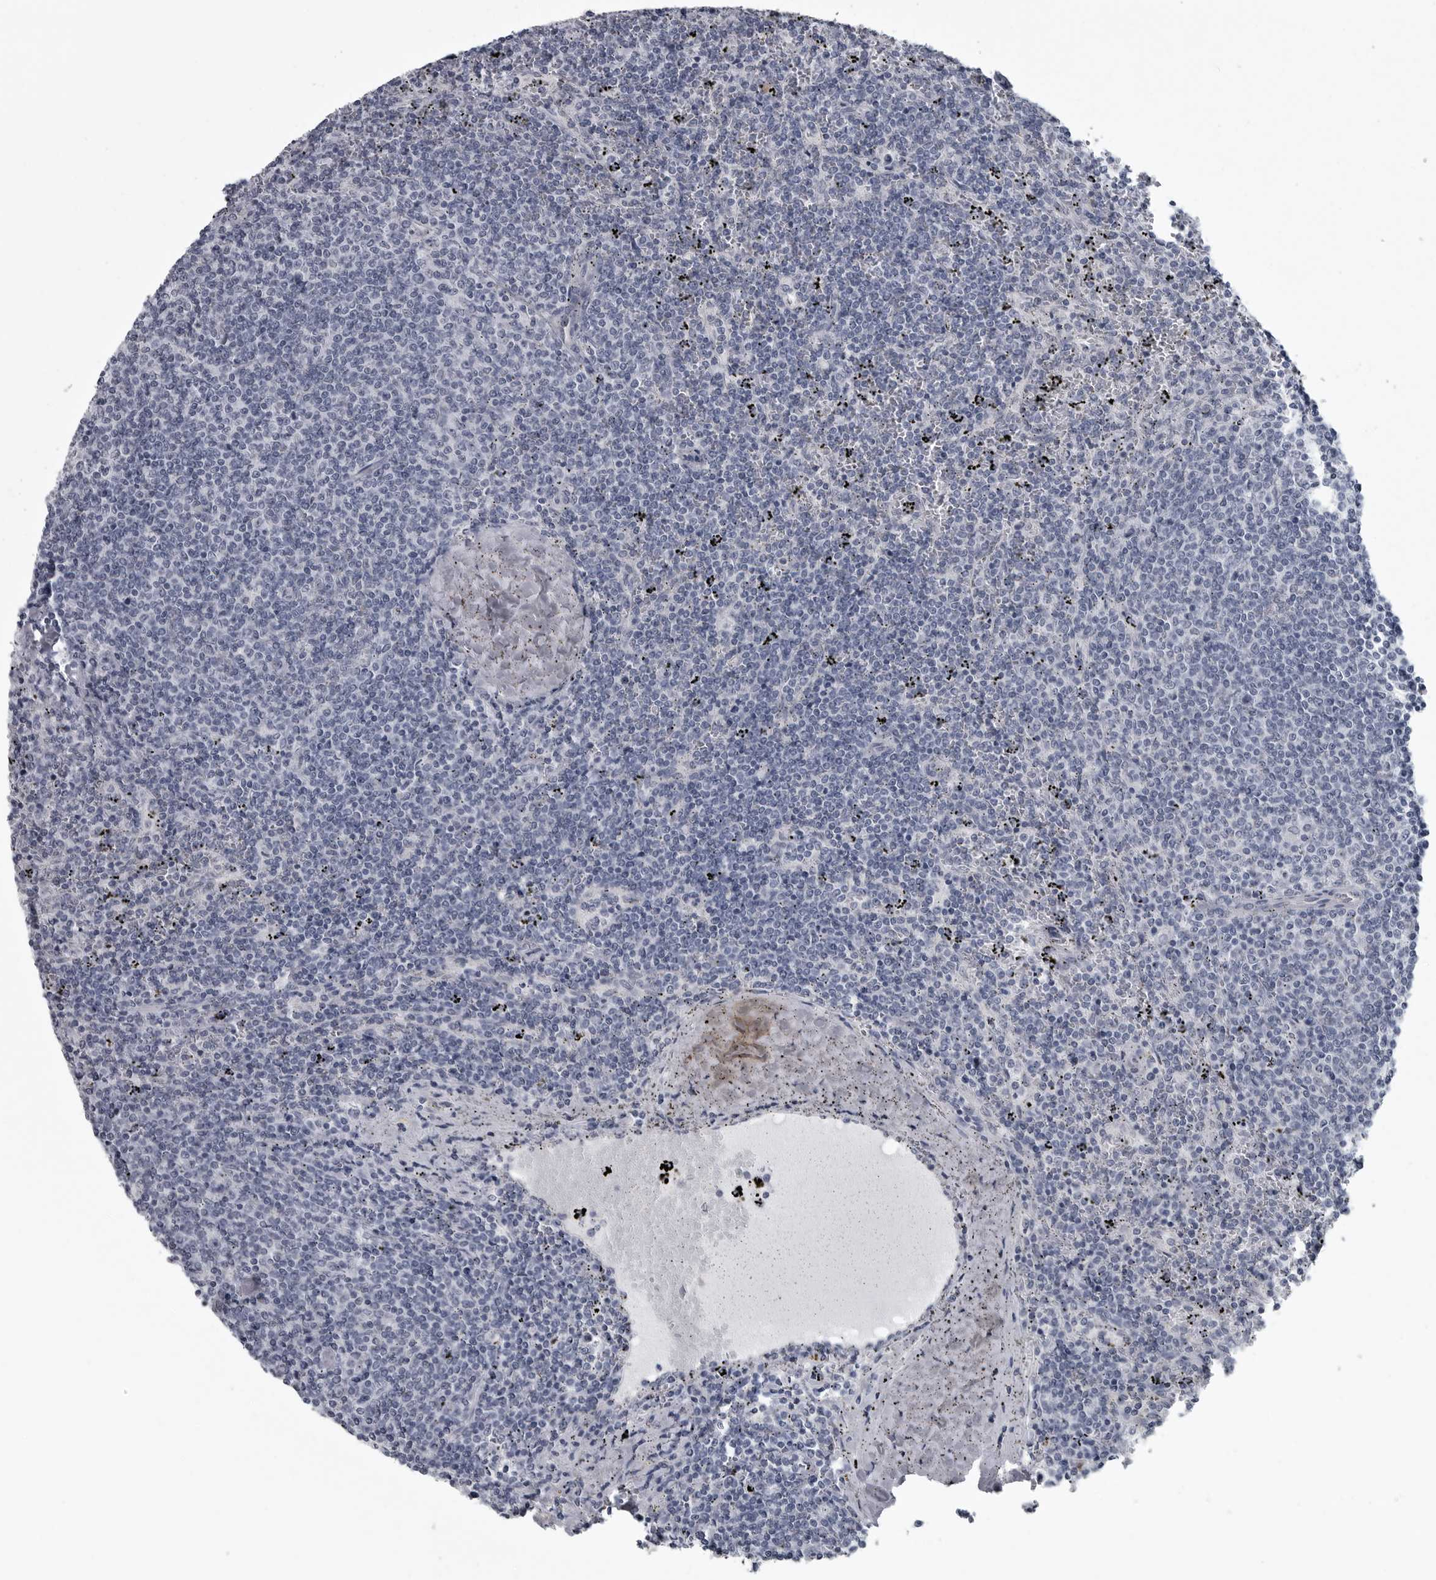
{"staining": {"intensity": "negative", "quantity": "none", "location": "none"}, "tissue": "lymphoma", "cell_type": "Tumor cells", "image_type": "cancer", "snomed": [{"axis": "morphology", "description": "Malignant lymphoma, non-Hodgkin's type, Low grade"}, {"axis": "topography", "description": "Spleen"}], "caption": "Immunohistochemical staining of human lymphoma displays no significant positivity in tumor cells.", "gene": "MYOC", "patient": {"sex": "female", "age": 50}}